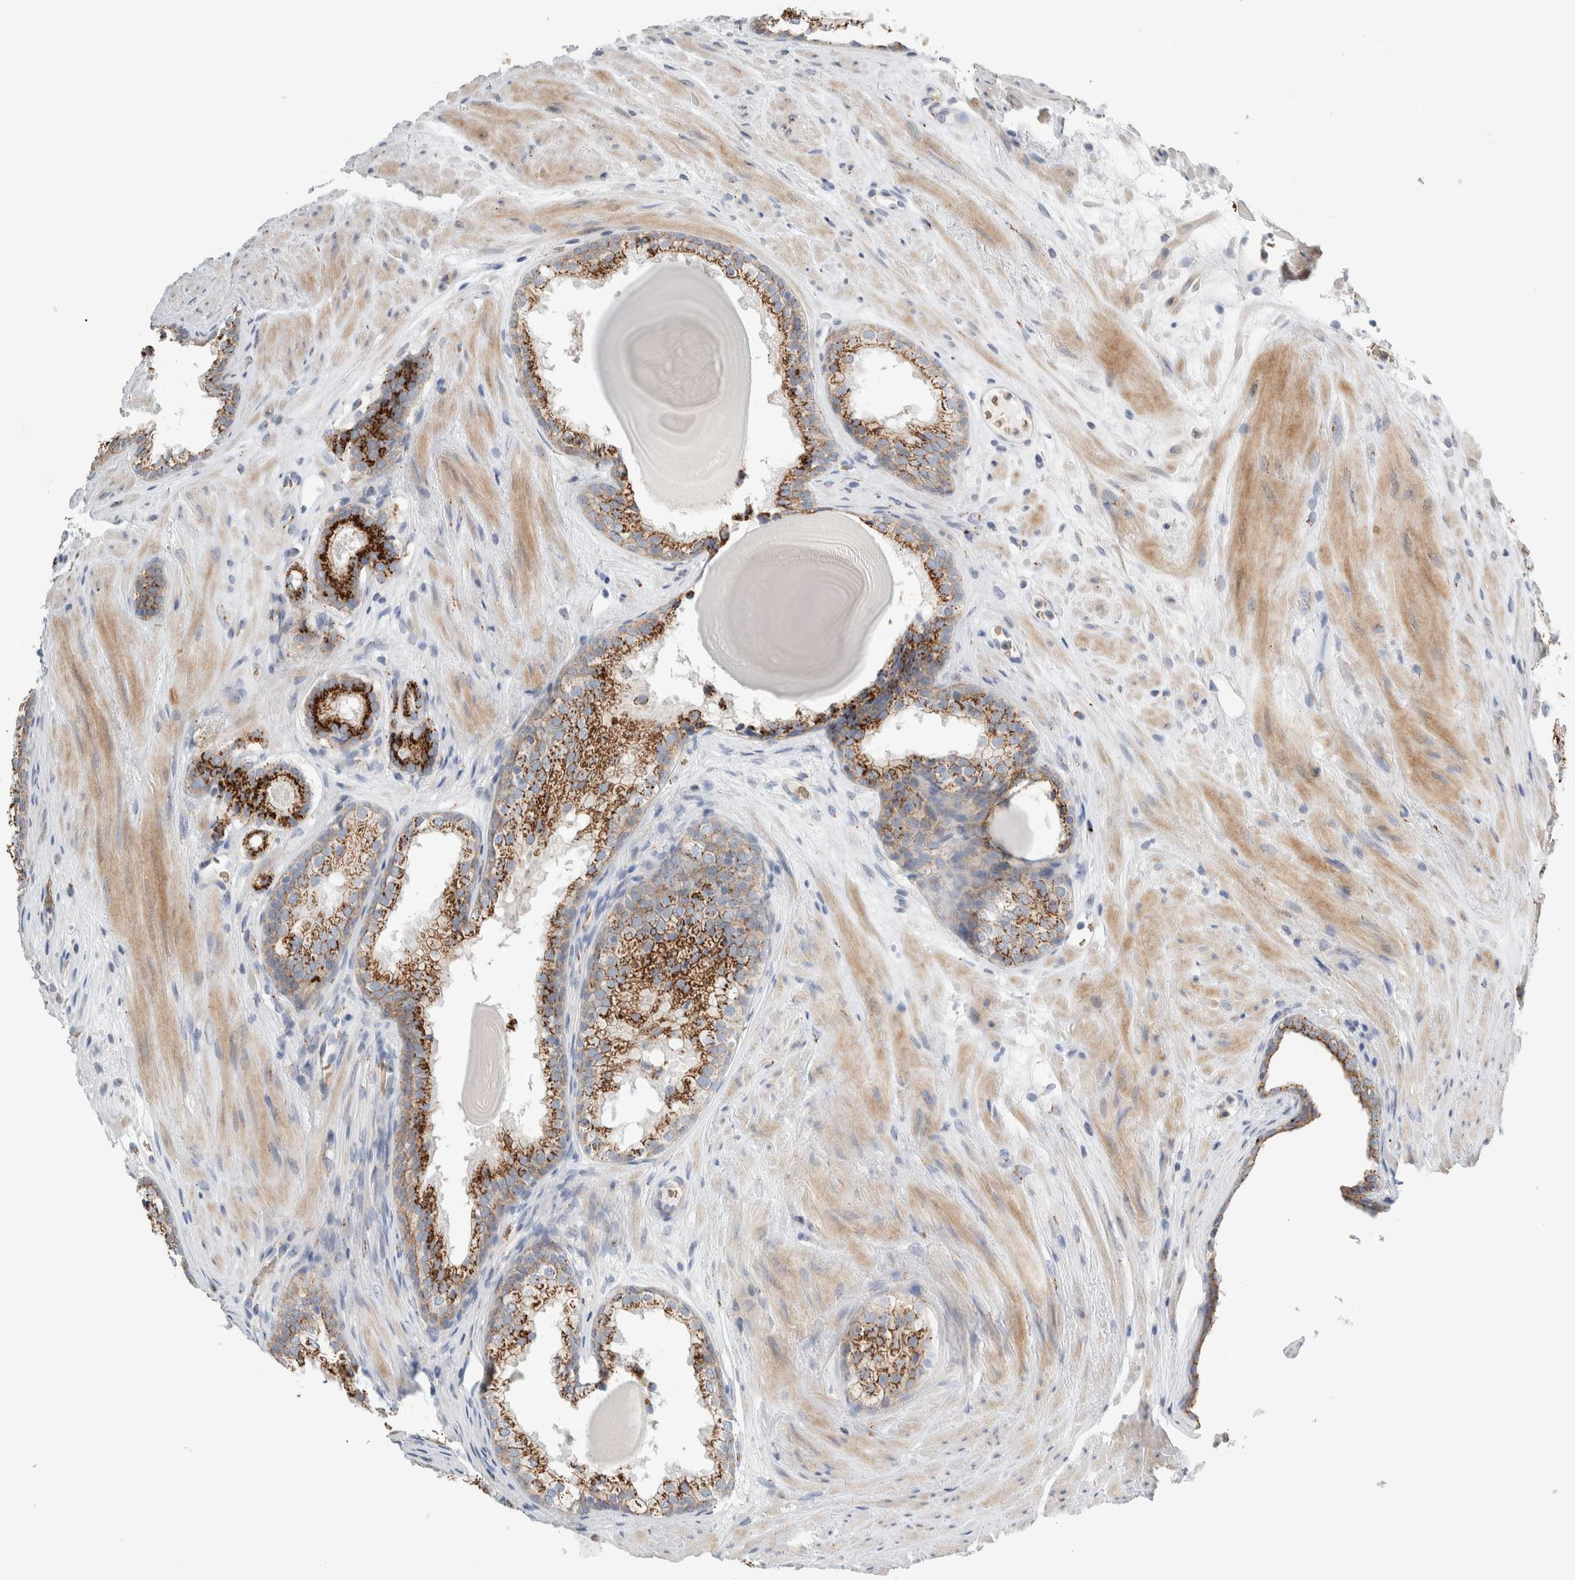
{"staining": {"intensity": "strong", "quantity": ">75%", "location": "cytoplasmic/membranous"}, "tissue": "prostate cancer", "cell_type": "Tumor cells", "image_type": "cancer", "snomed": [{"axis": "morphology", "description": "Adenocarcinoma, Low grade"}, {"axis": "topography", "description": "Prostate"}], "caption": "Brown immunohistochemical staining in human prostate low-grade adenocarcinoma shows strong cytoplasmic/membranous expression in about >75% of tumor cells.", "gene": "SLC38A10", "patient": {"sex": "male", "age": 69}}